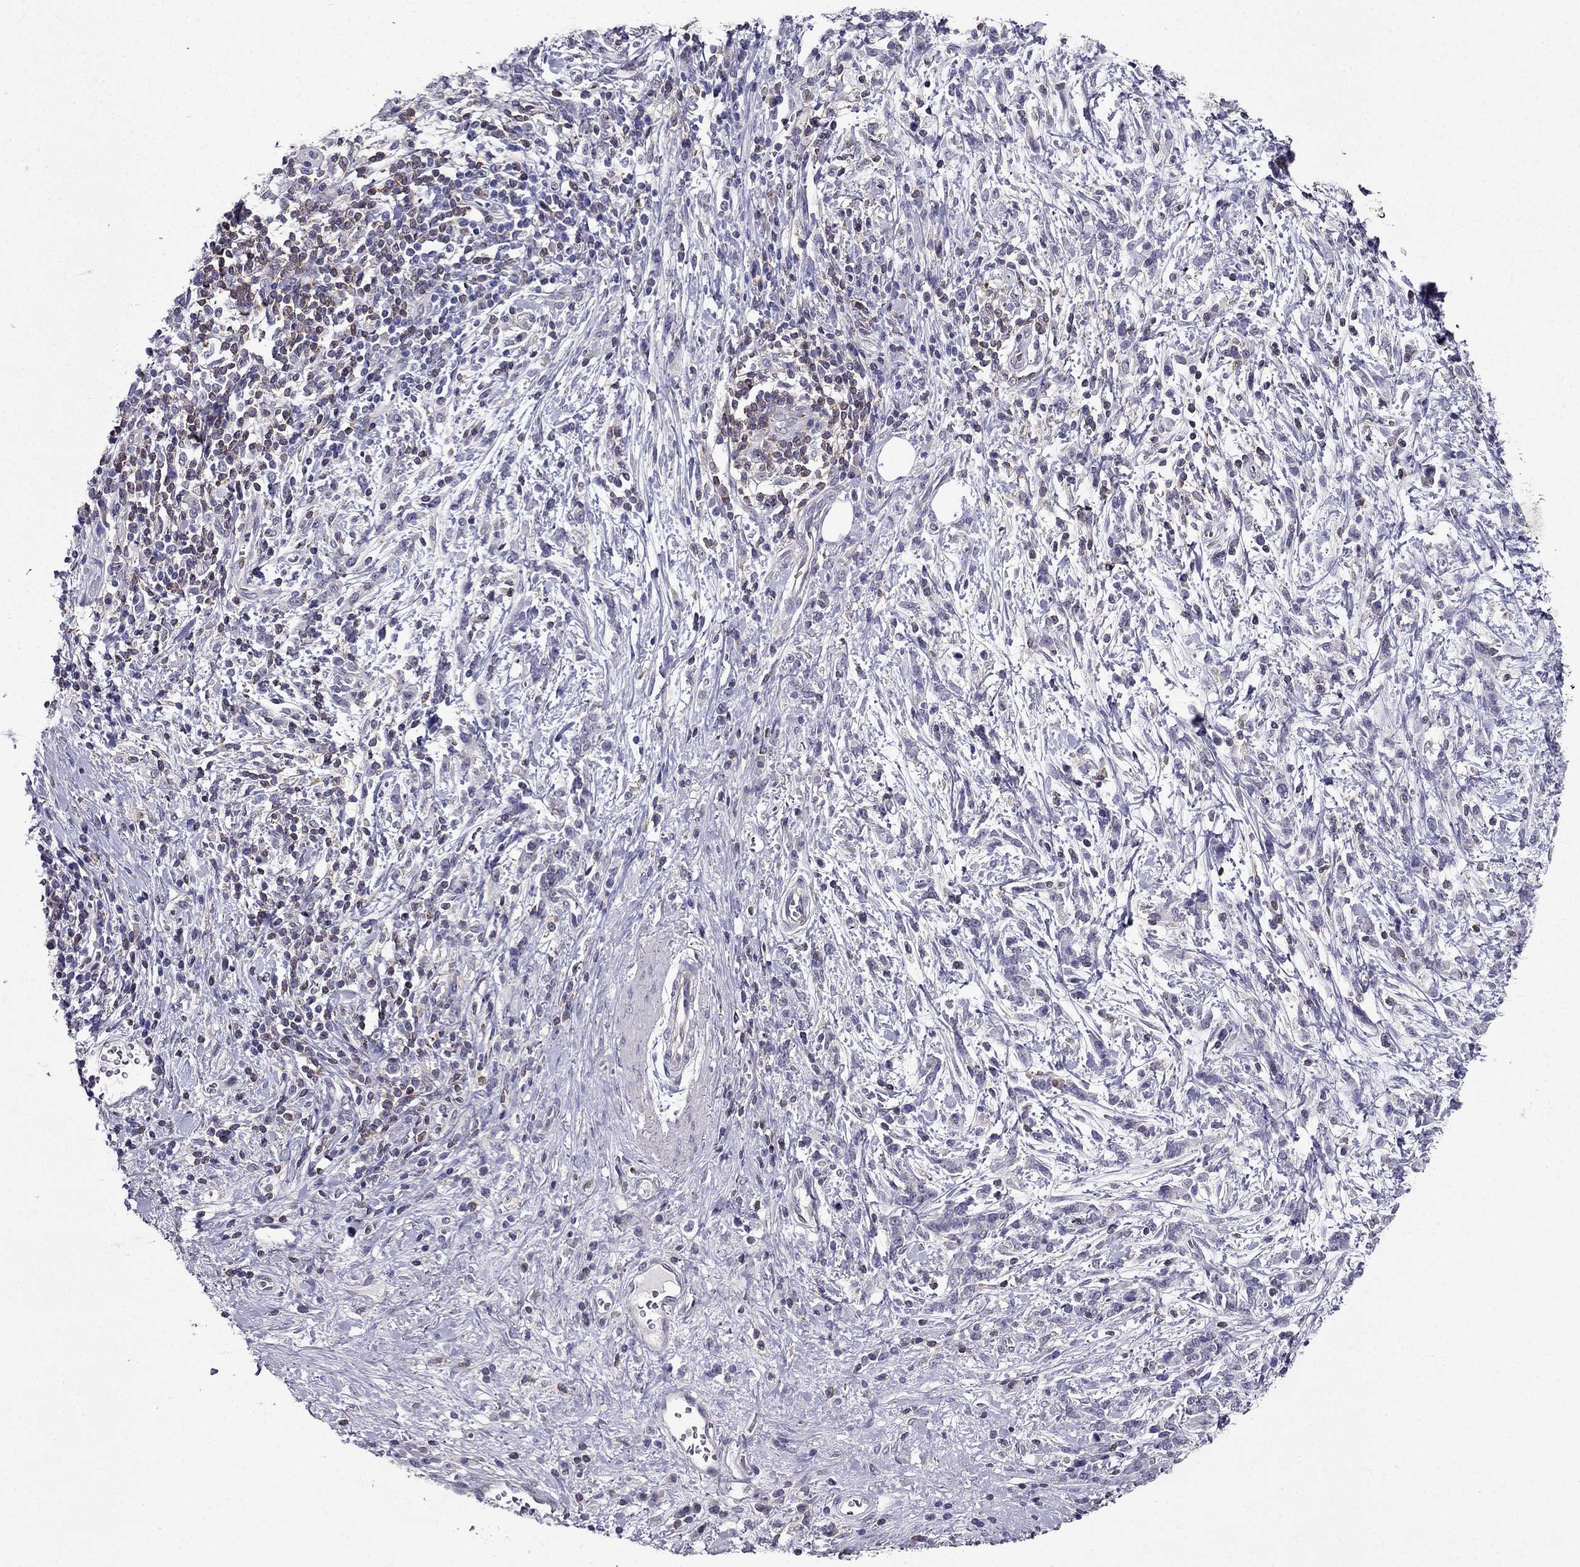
{"staining": {"intensity": "negative", "quantity": "none", "location": "none"}, "tissue": "stomach cancer", "cell_type": "Tumor cells", "image_type": "cancer", "snomed": [{"axis": "morphology", "description": "Adenocarcinoma, NOS"}, {"axis": "topography", "description": "Stomach"}], "caption": "High power microscopy photomicrograph of an immunohistochemistry histopathology image of stomach cancer, revealing no significant expression in tumor cells.", "gene": "AAK1", "patient": {"sex": "female", "age": 57}}